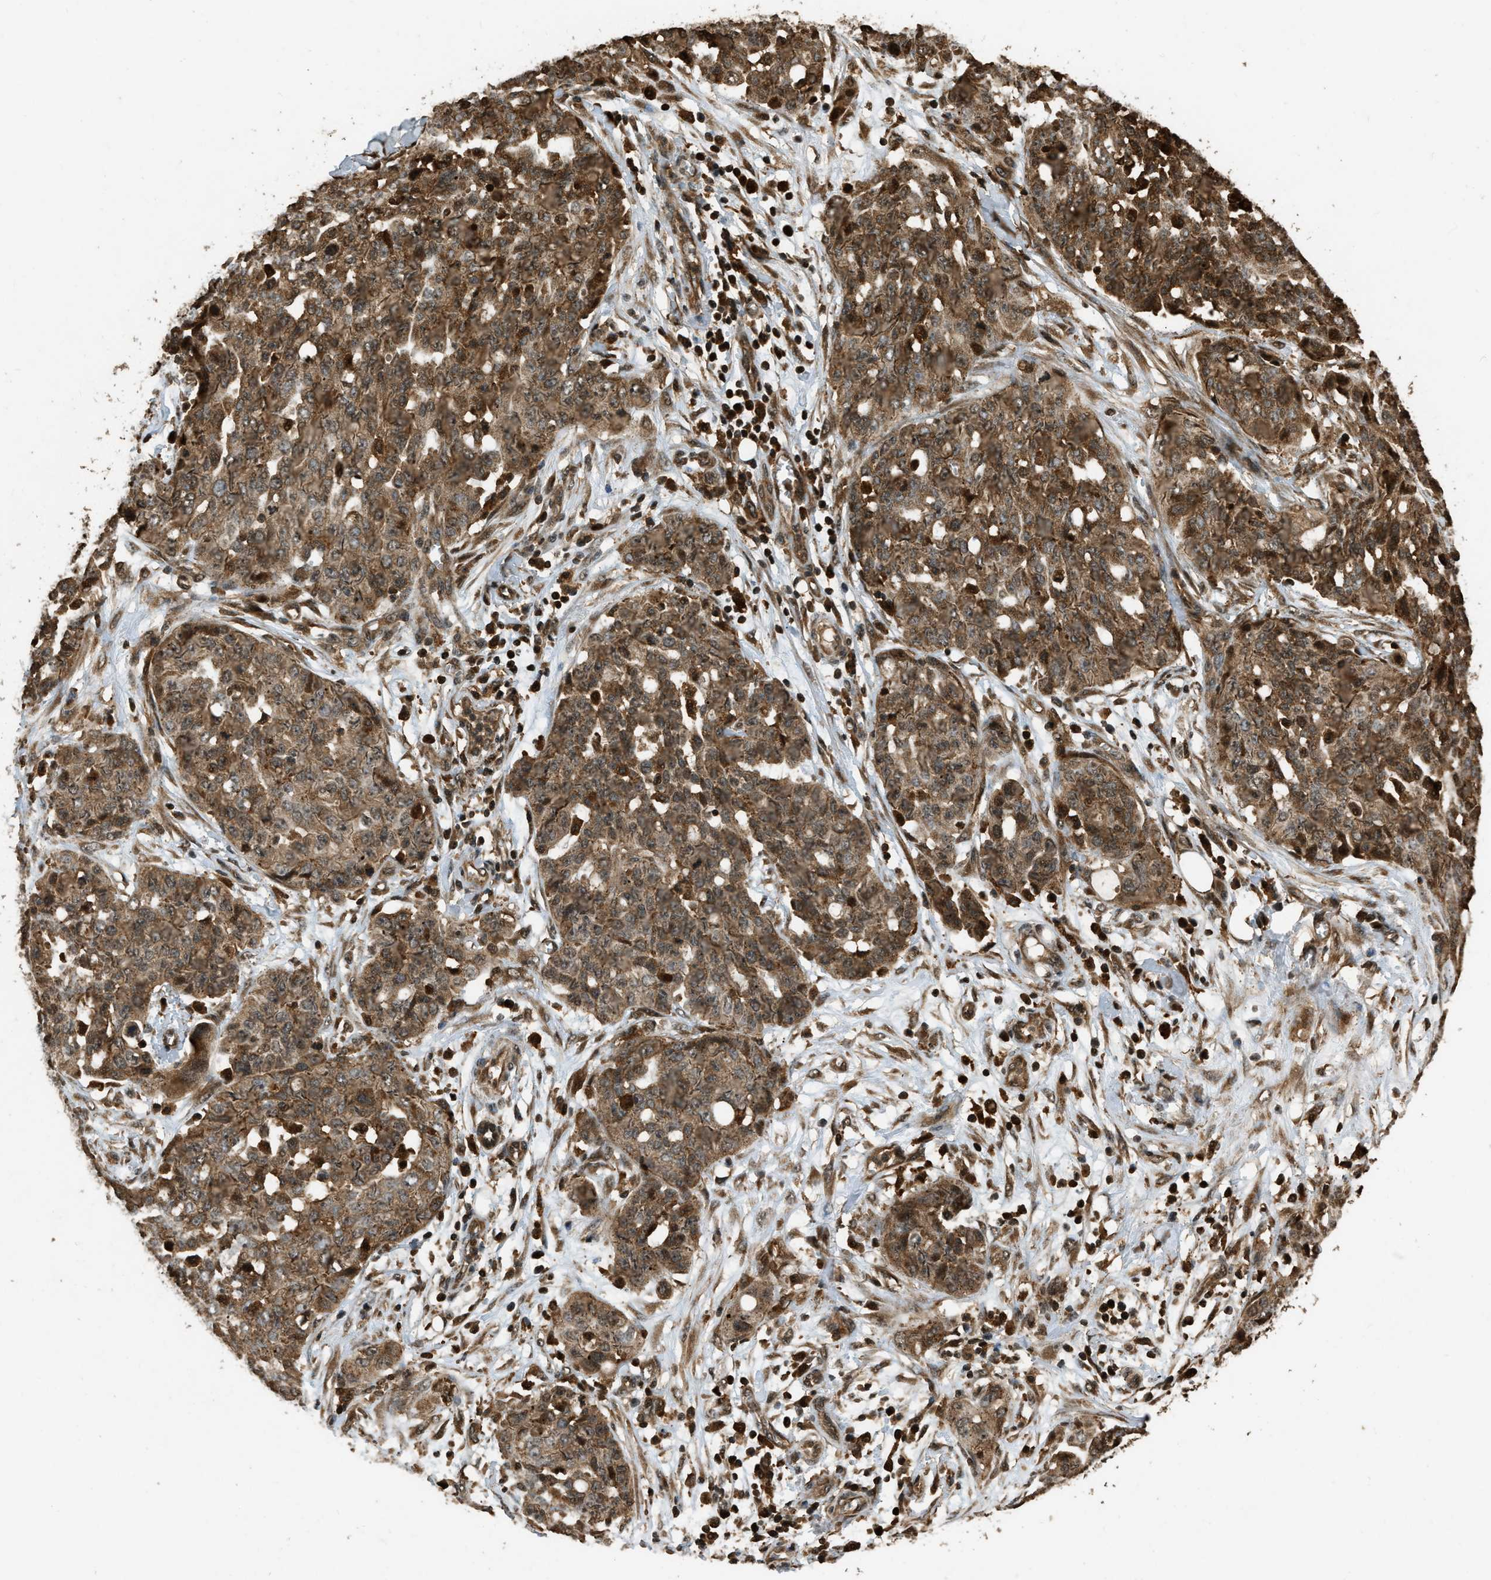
{"staining": {"intensity": "weak", "quantity": ">75%", "location": "cytoplasmic/membranous"}, "tissue": "ovarian cancer", "cell_type": "Tumor cells", "image_type": "cancer", "snomed": [{"axis": "morphology", "description": "Cystadenocarcinoma, serous, NOS"}, {"axis": "topography", "description": "Soft tissue"}, {"axis": "topography", "description": "Ovary"}], "caption": "Ovarian cancer was stained to show a protein in brown. There is low levels of weak cytoplasmic/membranous staining in about >75% of tumor cells. The protein of interest is stained brown, and the nuclei are stained in blue (DAB (3,3'-diaminobenzidine) IHC with brightfield microscopy, high magnification).", "gene": "RAP2A", "patient": {"sex": "female", "age": 57}}